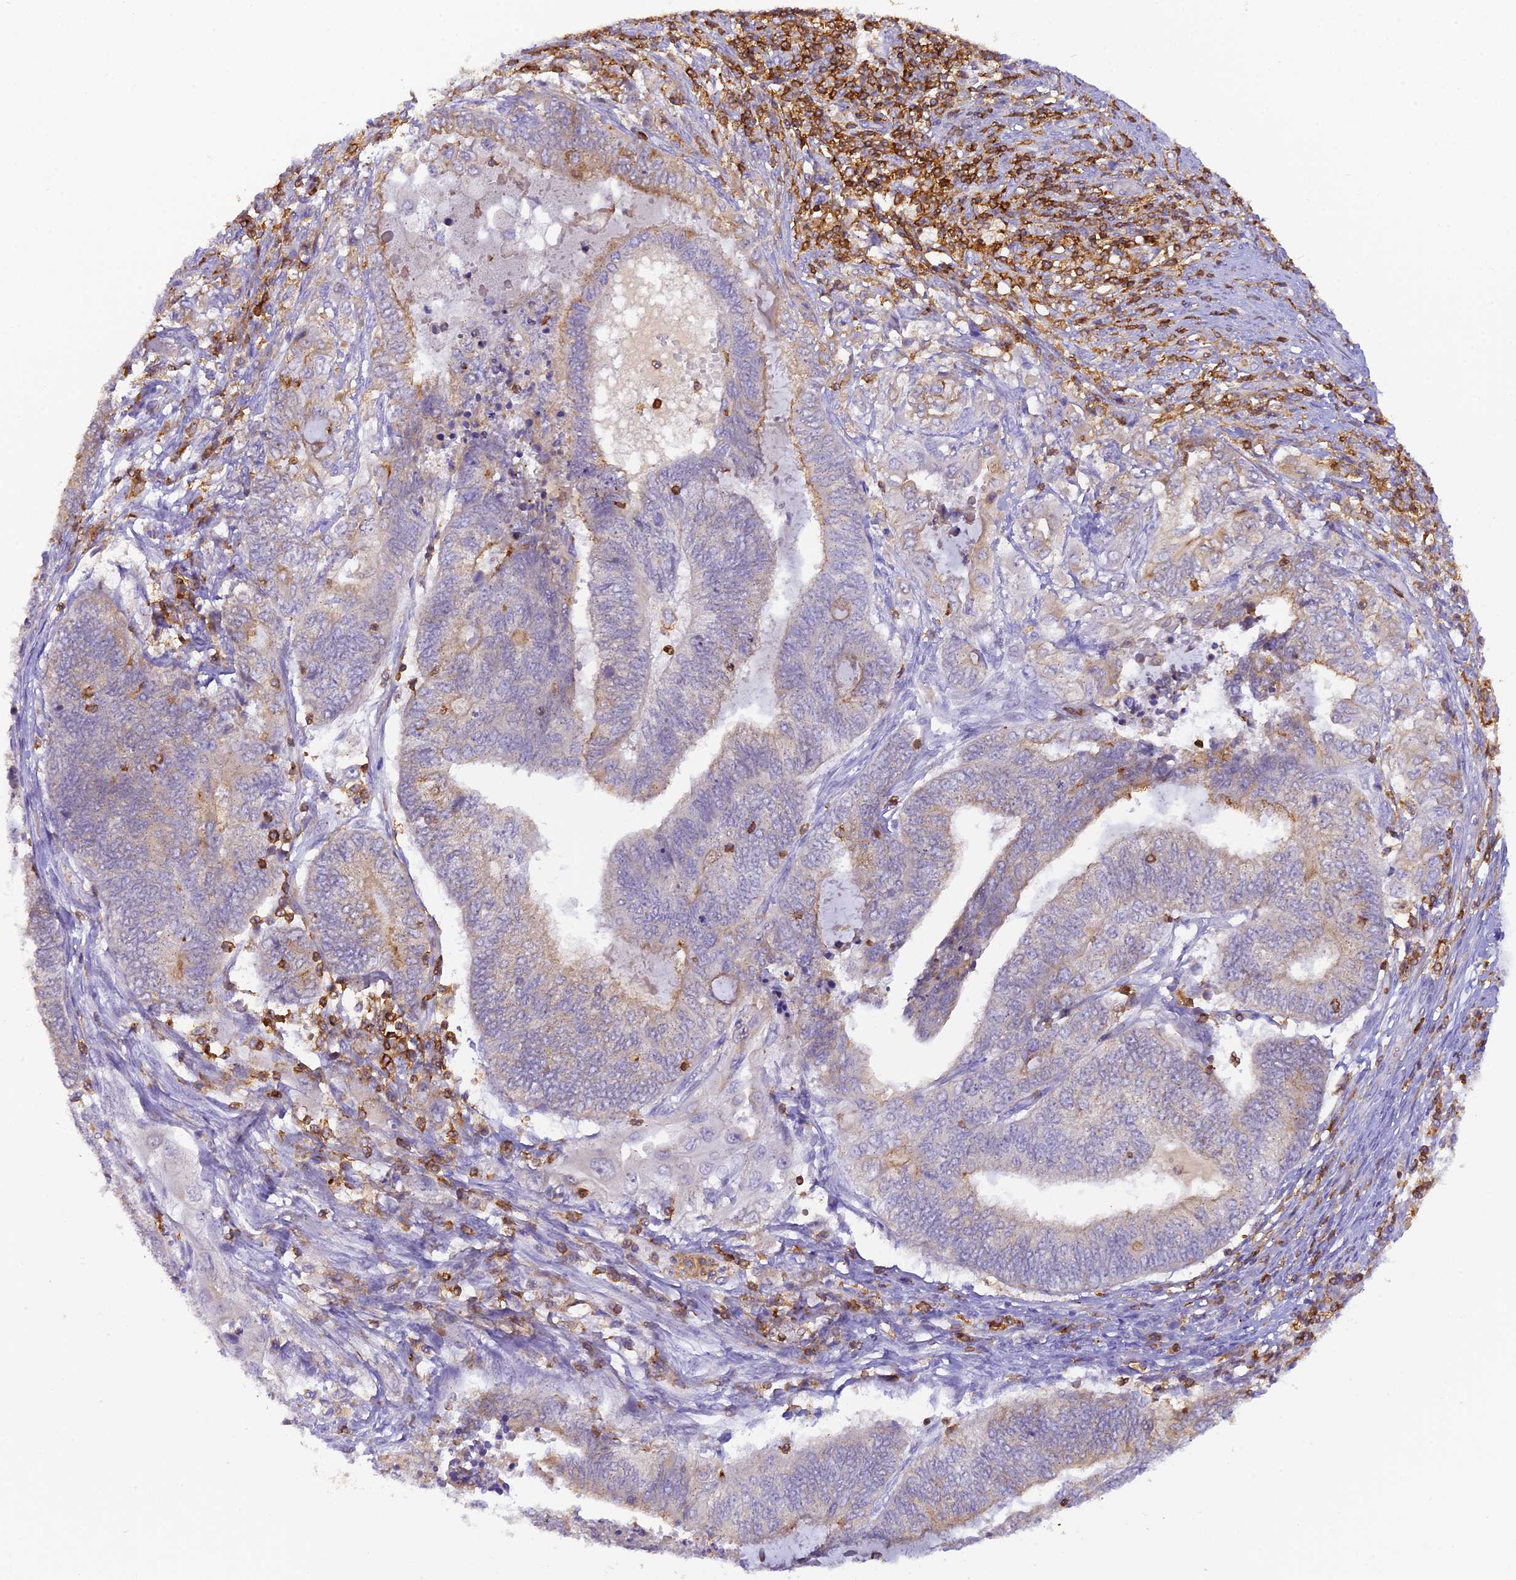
{"staining": {"intensity": "weak", "quantity": "<25%", "location": "cytoplasmic/membranous"}, "tissue": "endometrial cancer", "cell_type": "Tumor cells", "image_type": "cancer", "snomed": [{"axis": "morphology", "description": "Adenocarcinoma, NOS"}, {"axis": "topography", "description": "Uterus"}, {"axis": "topography", "description": "Endometrium"}], "caption": "A photomicrograph of endometrial adenocarcinoma stained for a protein exhibits no brown staining in tumor cells.", "gene": "FYB1", "patient": {"sex": "female", "age": 70}}